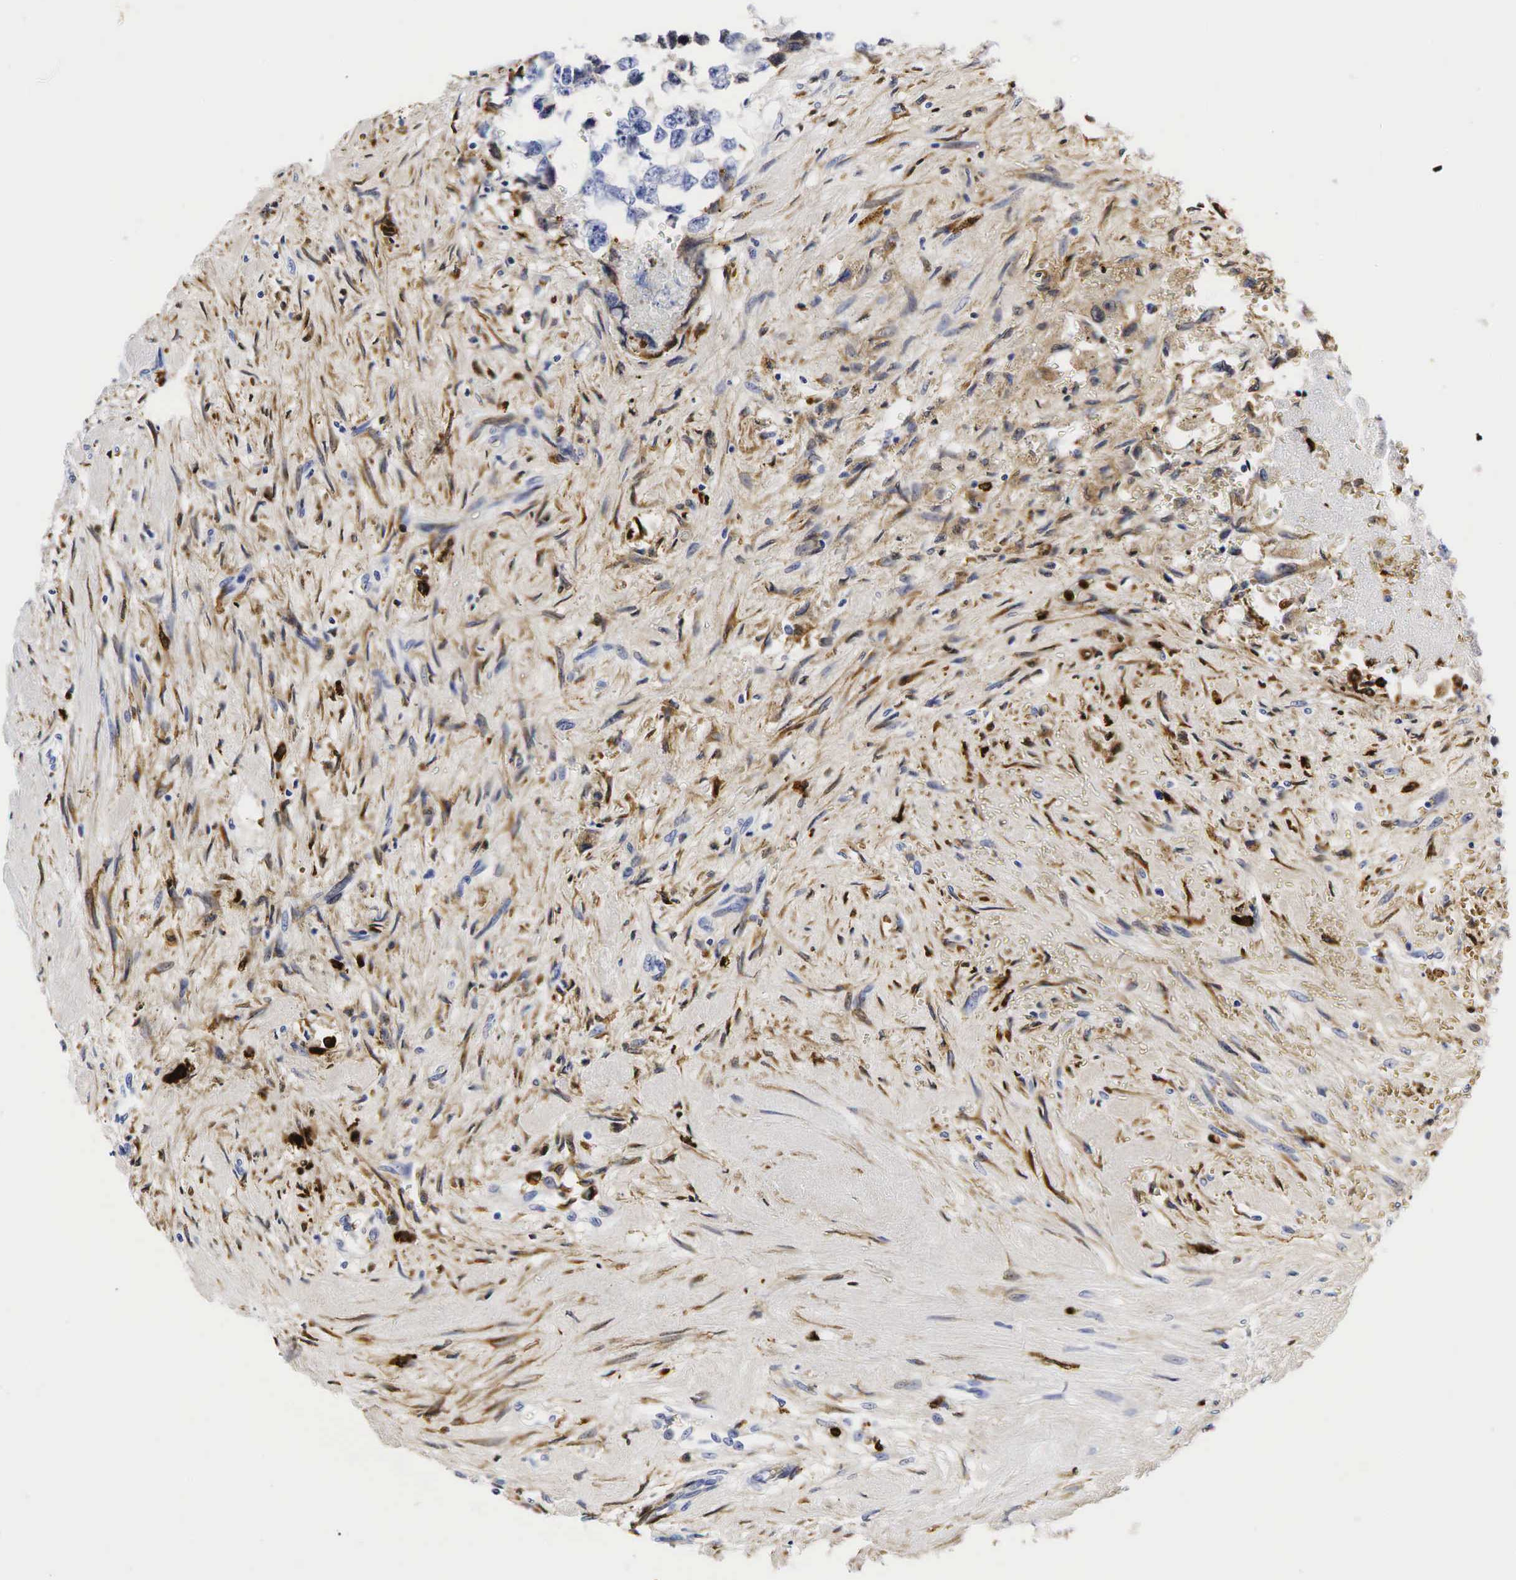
{"staining": {"intensity": "negative", "quantity": "none", "location": "none"}, "tissue": "testis cancer", "cell_type": "Tumor cells", "image_type": "cancer", "snomed": [{"axis": "morphology", "description": "Carcinoma, Embryonal, NOS"}, {"axis": "topography", "description": "Testis"}], "caption": "The immunohistochemistry image has no significant positivity in tumor cells of testis cancer (embryonal carcinoma) tissue. (Brightfield microscopy of DAB (3,3'-diaminobenzidine) immunohistochemistry at high magnification).", "gene": "LYZ", "patient": {"sex": "male", "age": 31}}